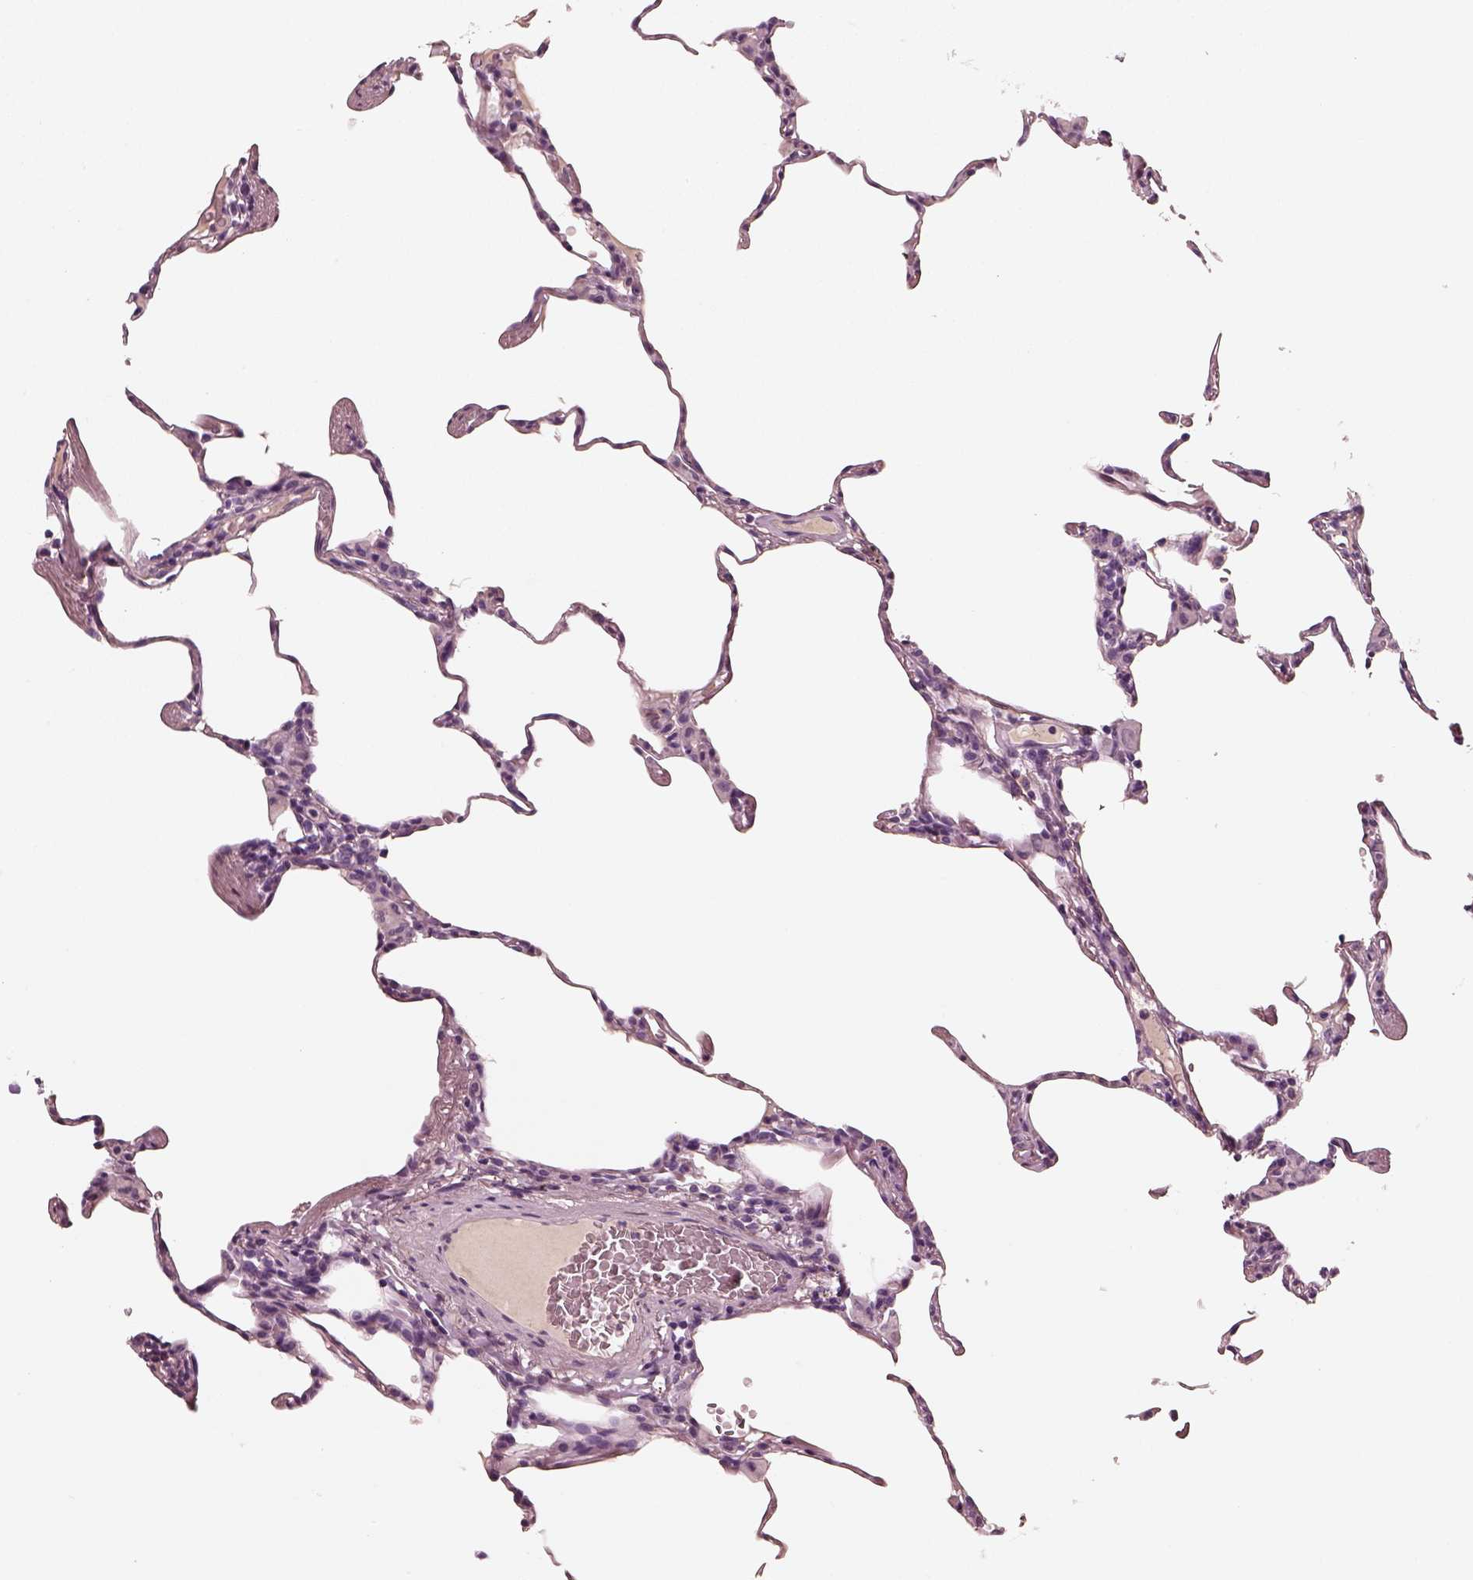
{"staining": {"intensity": "negative", "quantity": "none", "location": "none"}, "tissue": "lung", "cell_type": "Alveolar cells", "image_type": "normal", "snomed": [{"axis": "morphology", "description": "Normal tissue, NOS"}, {"axis": "topography", "description": "Lung"}], "caption": "DAB (3,3'-diaminobenzidine) immunohistochemical staining of normal human lung exhibits no significant staining in alveolar cells. (IHC, brightfield microscopy, high magnification).", "gene": "RS1", "patient": {"sex": "female", "age": 57}}